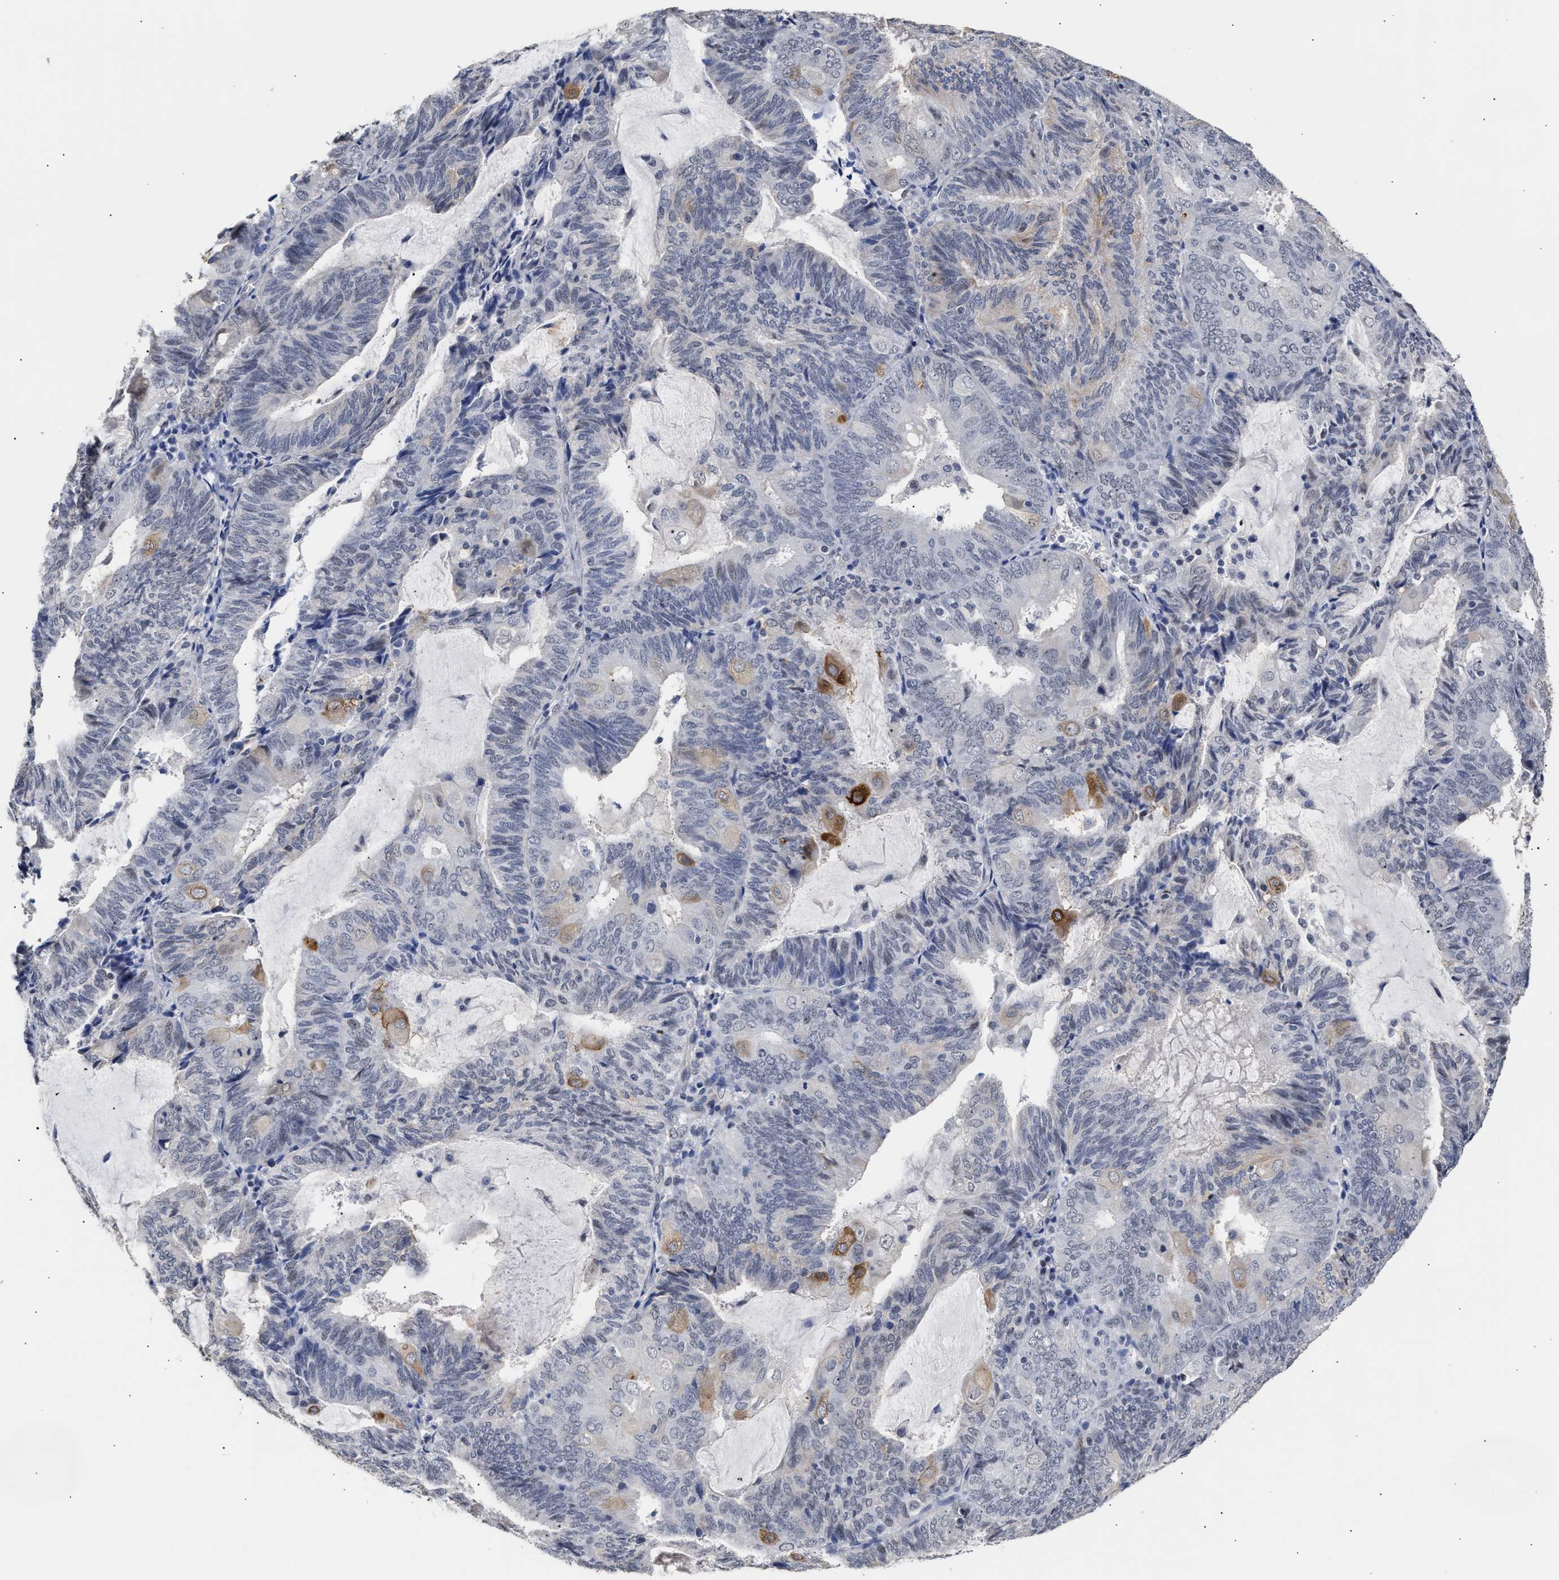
{"staining": {"intensity": "moderate", "quantity": "<25%", "location": "cytoplasmic/membranous"}, "tissue": "endometrial cancer", "cell_type": "Tumor cells", "image_type": "cancer", "snomed": [{"axis": "morphology", "description": "Adenocarcinoma, NOS"}, {"axis": "topography", "description": "Endometrium"}], "caption": "DAB (3,3'-diaminobenzidine) immunohistochemical staining of human adenocarcinoma (endometrial) displays moderate cytoplasmic/membranous protein expression in about <25% of tumor cells. (Brightfield microscopy of DAB IHC at high magnification).", "gene": "AHNAK2", "patient": {"sex": "female", "age": 81}}